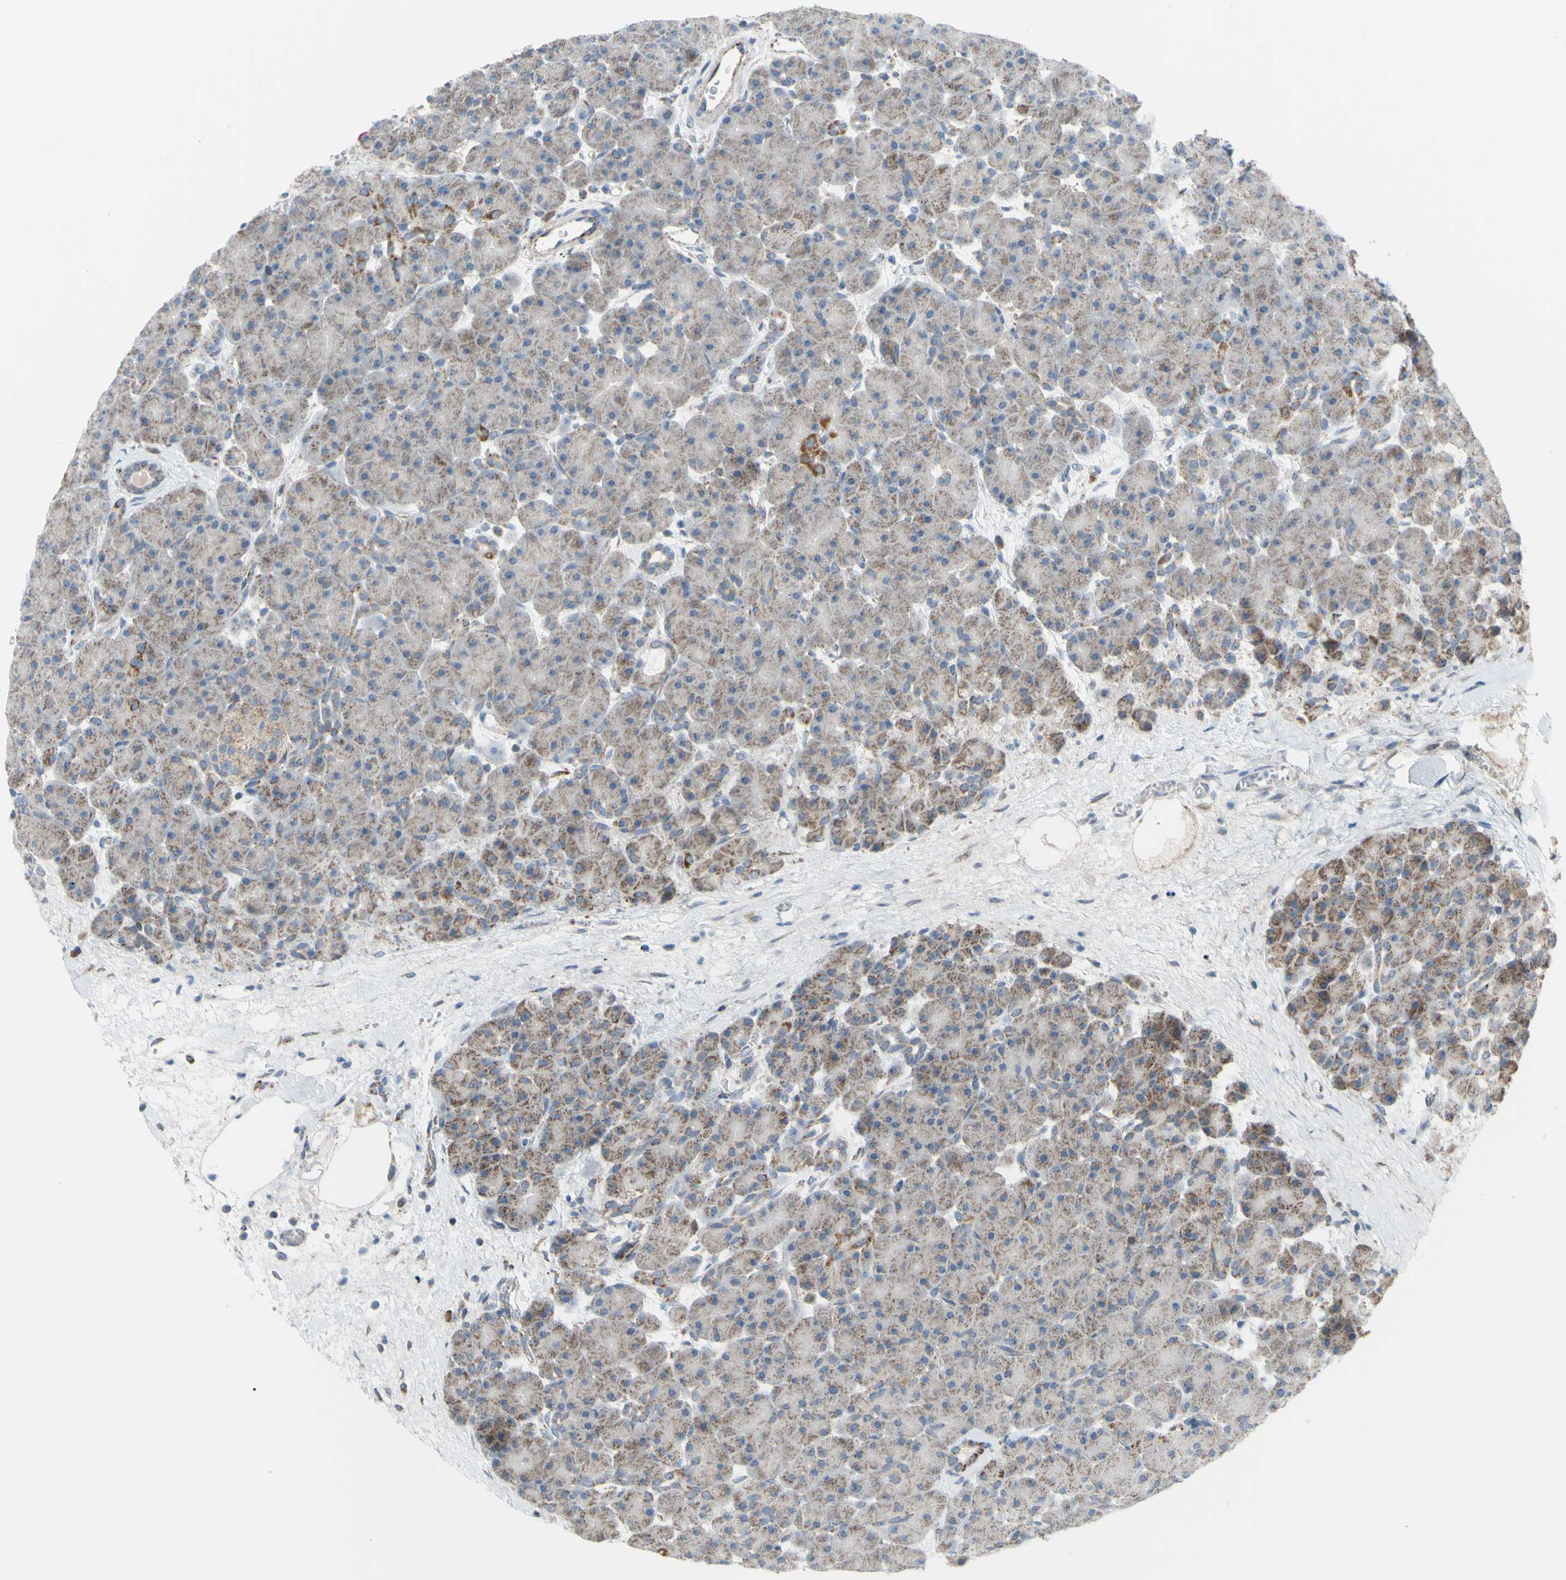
{"staining": {"intensity": "weak", "quantity": ">75%", "location": "cytoplasmic/membranous"}, "tissue": "pancreas", "cell_type": "Exocrine glandular cells", "image_type": "normal", "snomed": [{"axis": "morphology", "description": "Normal tissue, NOS"}, {"axis": "topography", "description": "Pancreas"}], "caption": "The immunohistochemical stain labels weak cytoplasmic/membranous positivity in exocrine glandular cells of normal pancreas. The staining is performed using DAB (3,3'-diaminobenzidine) brown chromogen to label protein expression. The nuclei are counter-stained blue using hematoxylin.", "gene": "GLT8D1", "patient": {"sex": "male", "age": 66}}